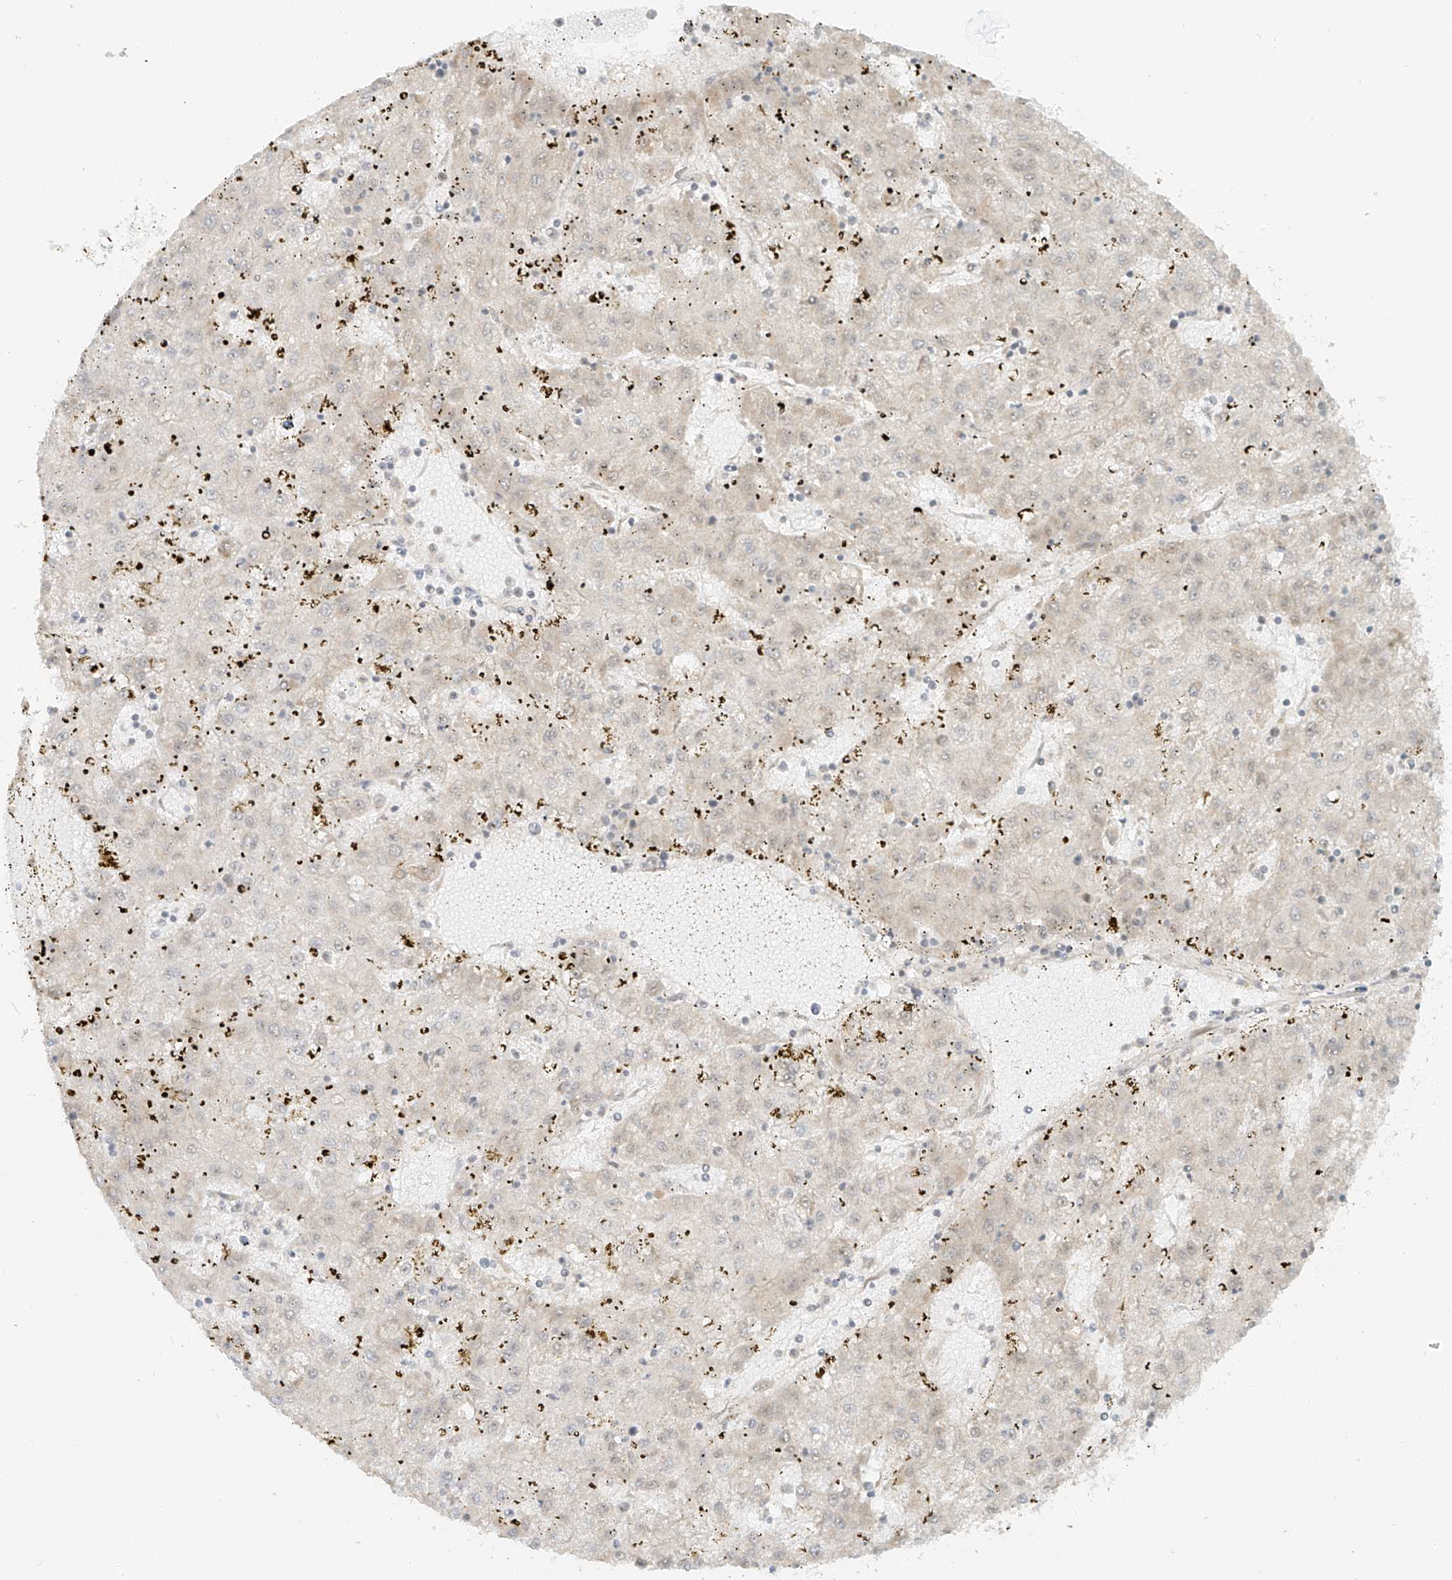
{"staining": {"intensity": "negative", "quantity": "none", "location": "none"}, "tissue": "liver cancer", "cell_type": "Tumor cells", "image_type": "cancer", "snomed": [{"axis": "morphology", "description": "Carcinoma, Hepatocellular, NOS"}, {"axis": "topography", "description": "Liver"}], "caption": "DAB (3,3'-diaminobenzidine) immunohistochemical staining of hepatocellular carcinoma (liver) shows no significant staining in tumor cells.", "gene": "MIPEP", "patient": {"sex": "male", "age": 72}}